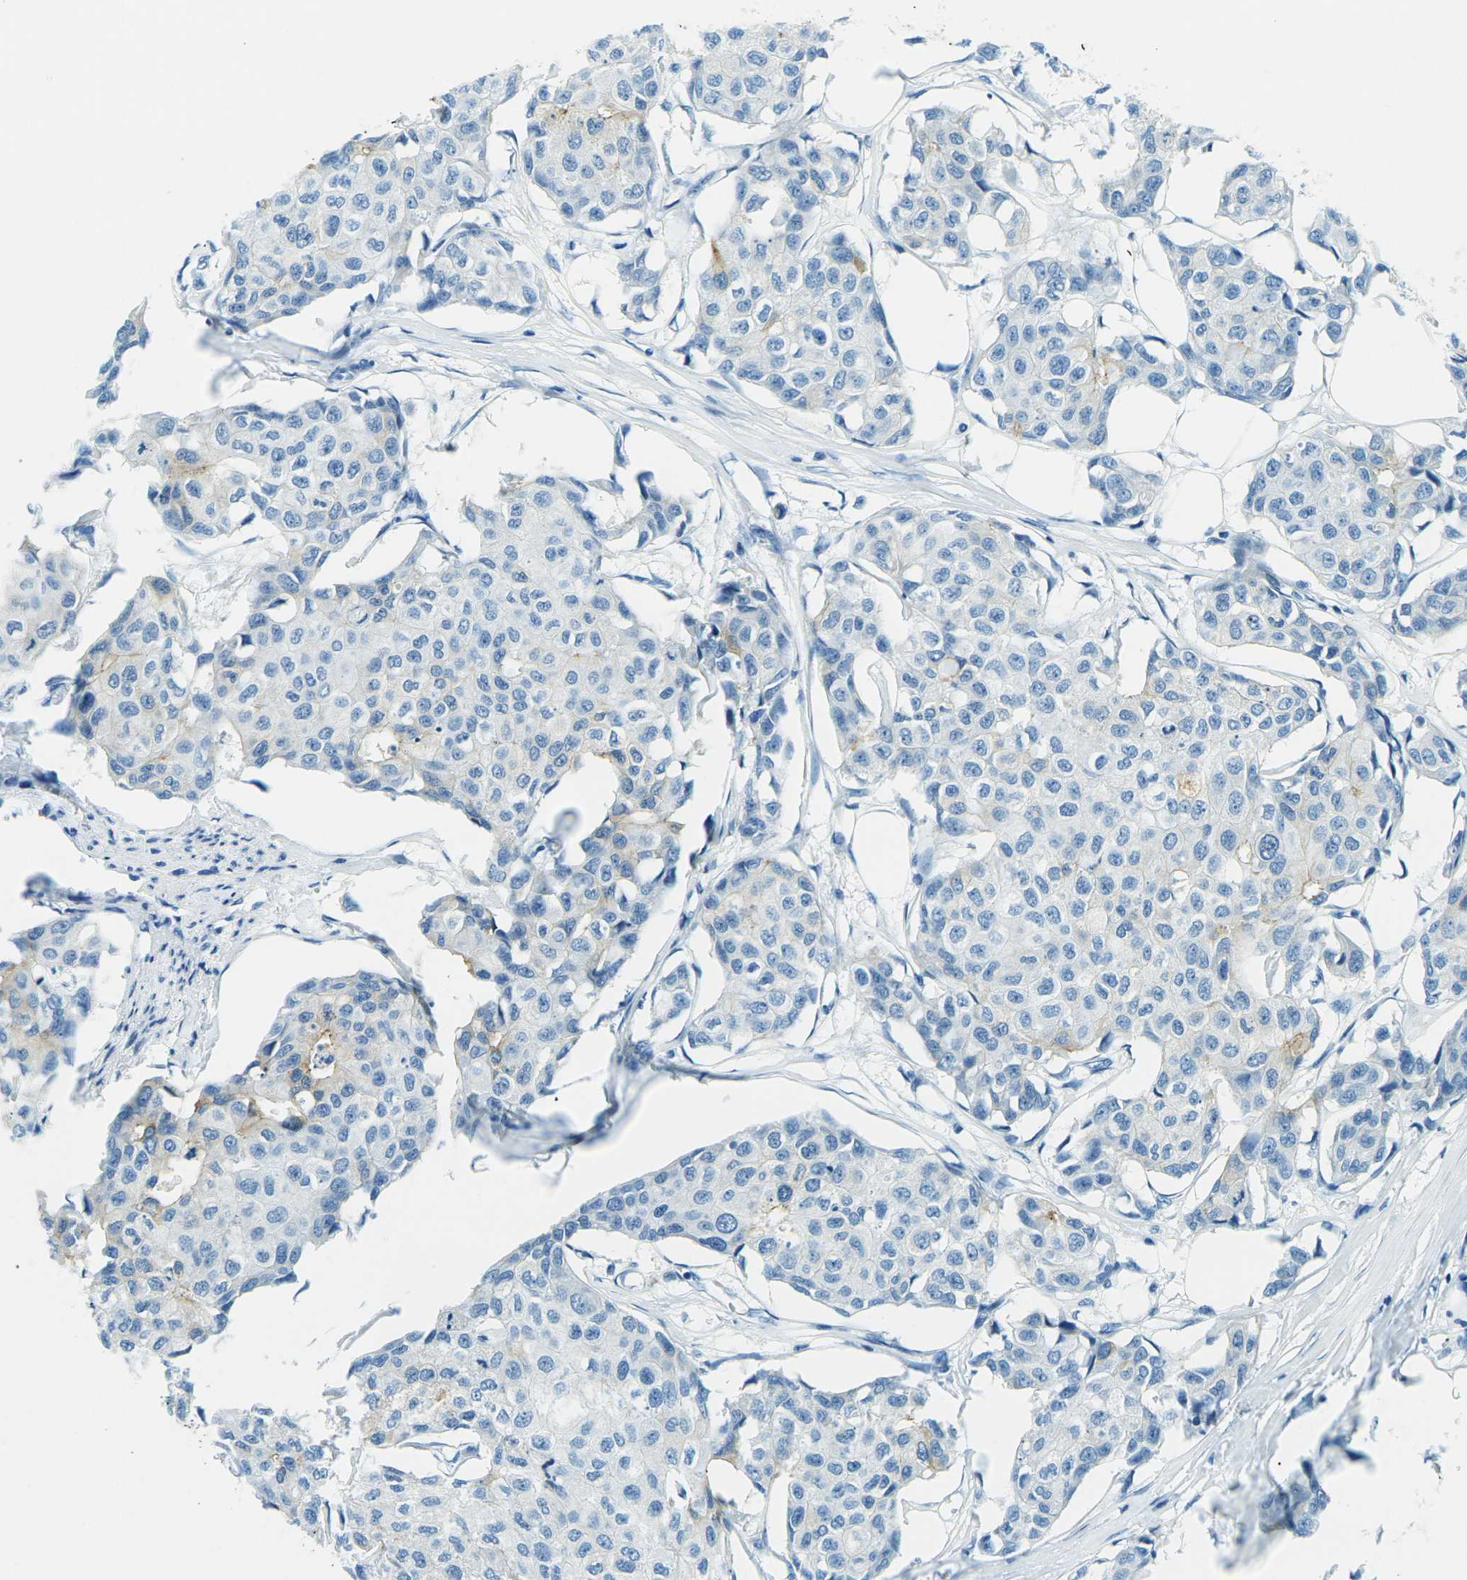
{"staining": {"intensity": "moderate", "quantity": "<25%", "location": "cytoplasmic/membranous"}, "tissue": "breast cancer", "cell_type": "Tumor cells", "image_type": "cancer", "snomed": [{"axis": "morphology", "description": "Duct carcinoma"}, {"axis": "topography", "description": "Breast"}], "caption": "Immunohistochemical staining of human breast infiltrating ductal carcinoma exhibits low levels of moderate cytoplasmic/membranous positivity in about <25% of tumor cells. Using DAB (brown) and hematoxylin (blue) stains, captured at high magnification using brightfield microscopy.", "gene": "OCLN", "patient": {"sex": "female", "age": 80}}